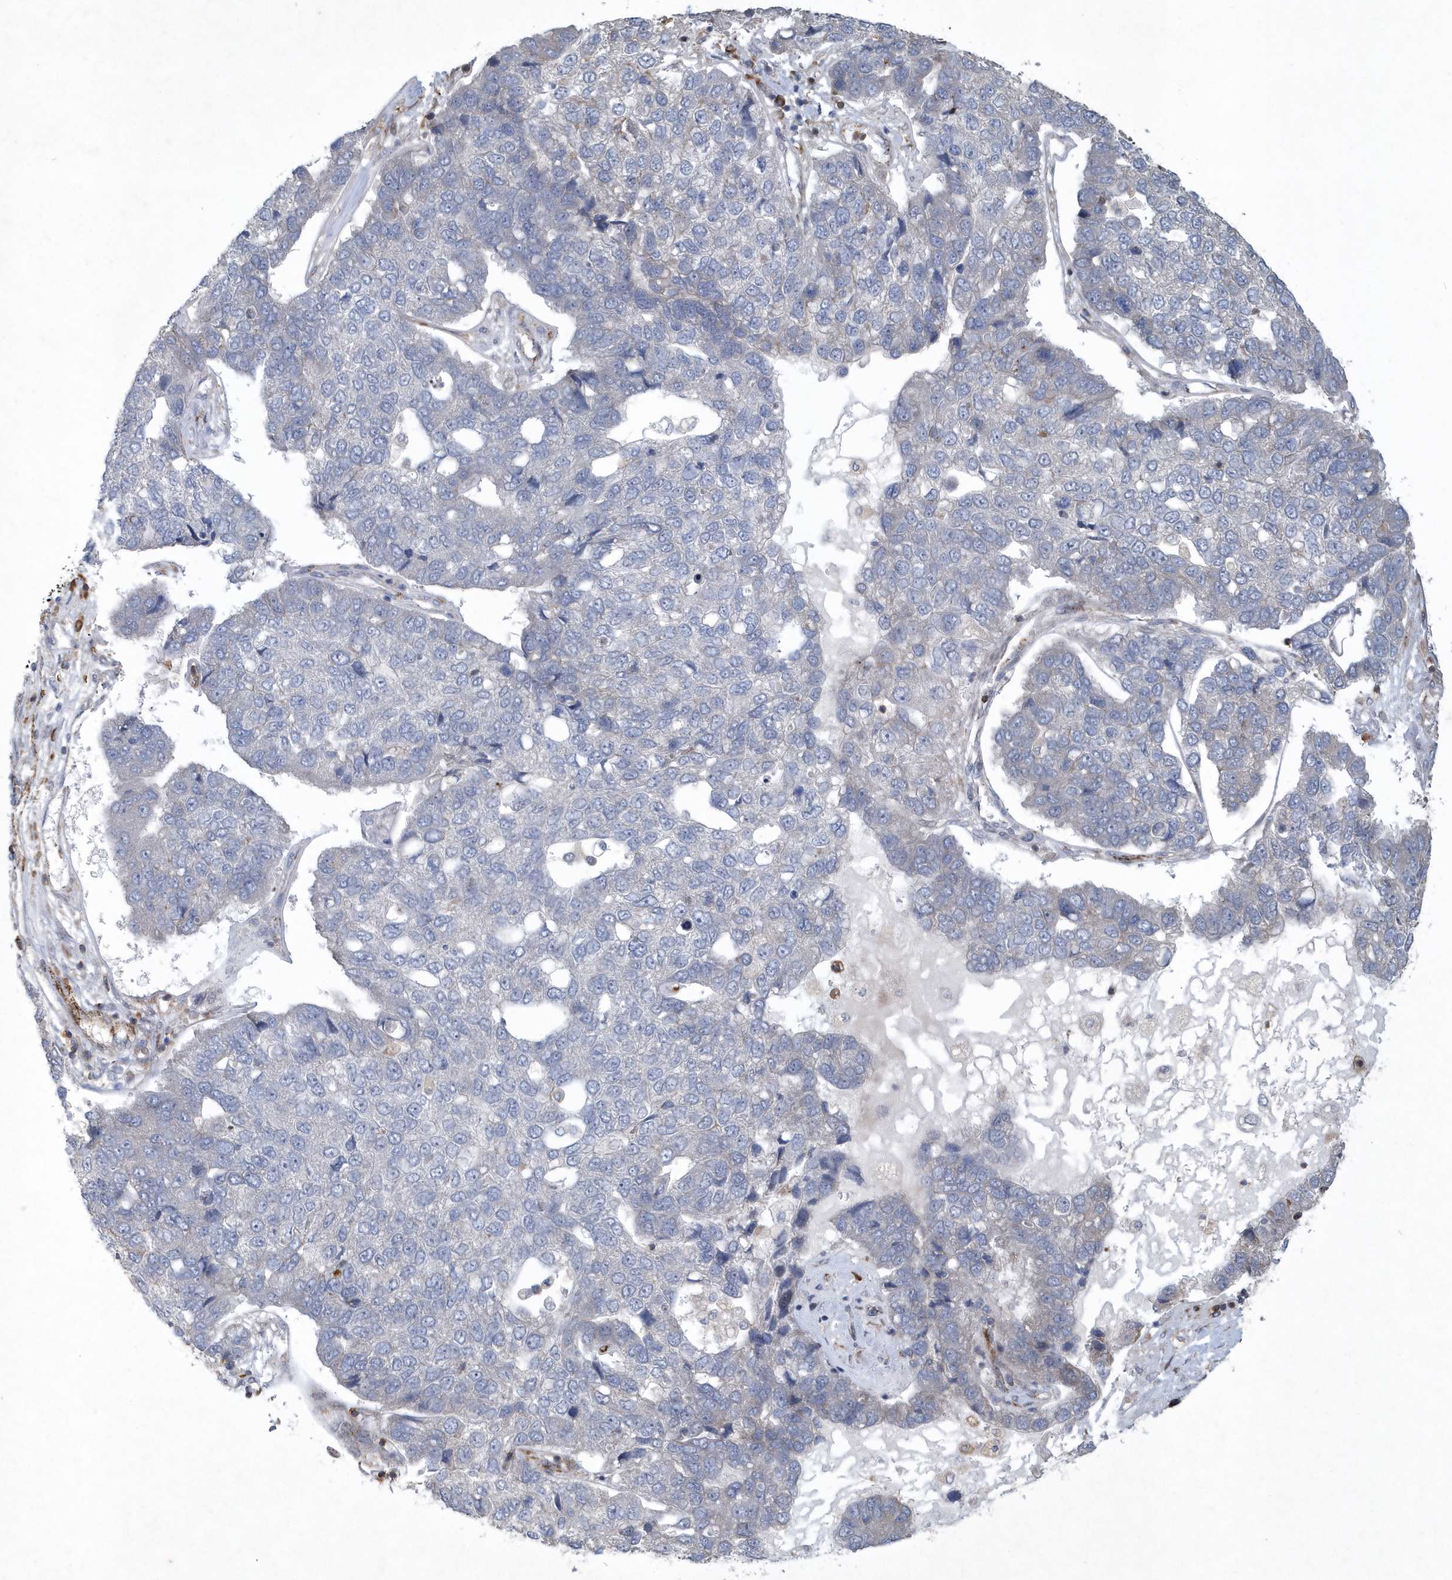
{"staining": {"intensity": "negative", "quantity": "none", "location": "none"}, "tissue": "pancreatic cancer", "cell_type": "Tumor cells", "image_type": "cancer", "snomed": [{"axis": "morphology", "description": "Adenocarcinoma, NOS"}, {"axis": "topography", "description": "Pancreas"}], "caption": "Pancreatic adenocarcinoma stained for a protein using immunohistochemistry (IHC) exhibits no expression tumor cells.", "gene": "N4BP2", "patient": {"sex": "female", "age": 61}}